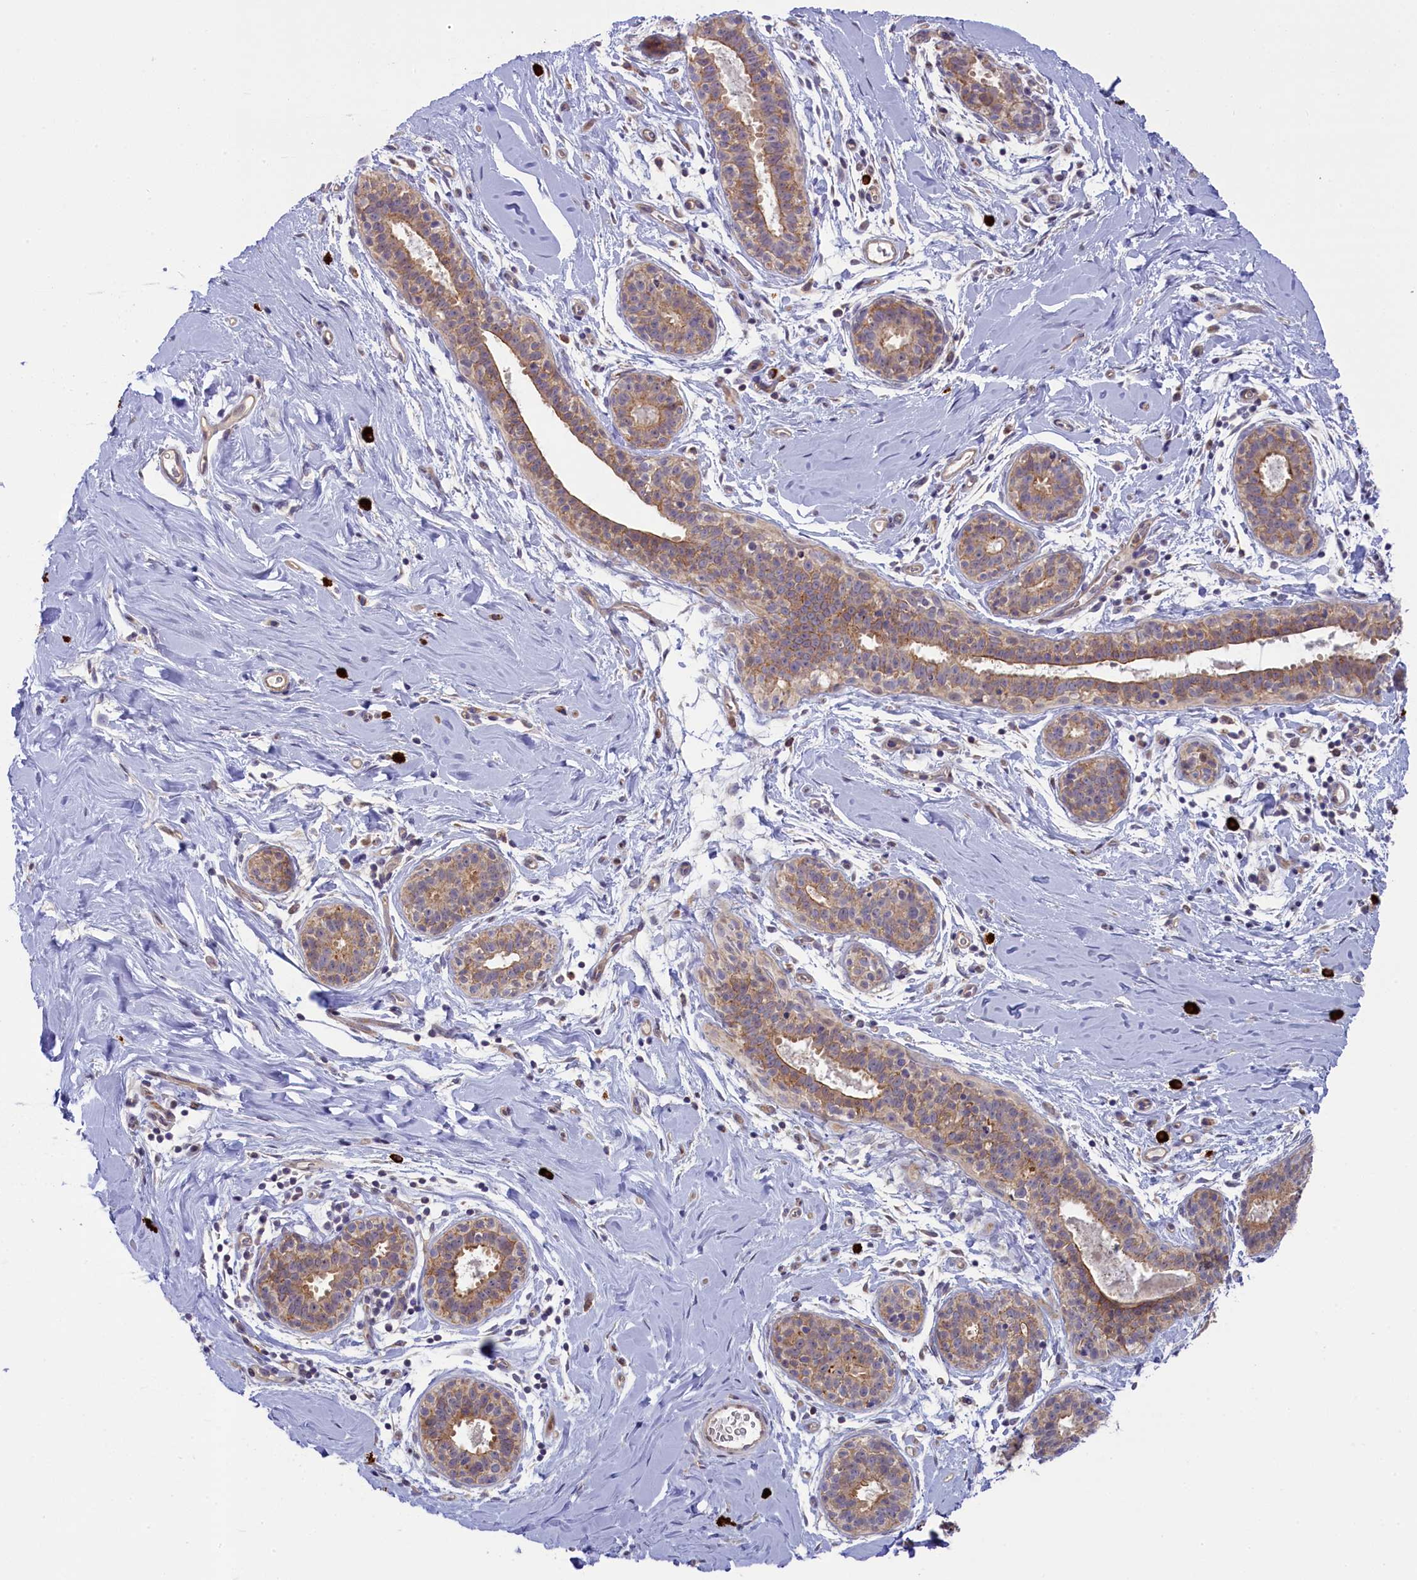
{"staining": {"intensity": "negative", "quantity": "none", "location": "none"}, "tissue": "adipose tissue", "cell_type": "Adipocytes", "image_type": "normal", "snomed": [{"axis": "morphology", "description": "Normal tissue, NOS"}, {"axis": "topography", "description": "Breast"}], "caption": "Immunohistochemistry of unremarkable adipose tissue exhibits no expression in adipocytes.", "gene": "CCL23", "patient": {"sex": "female", "age": 26}}